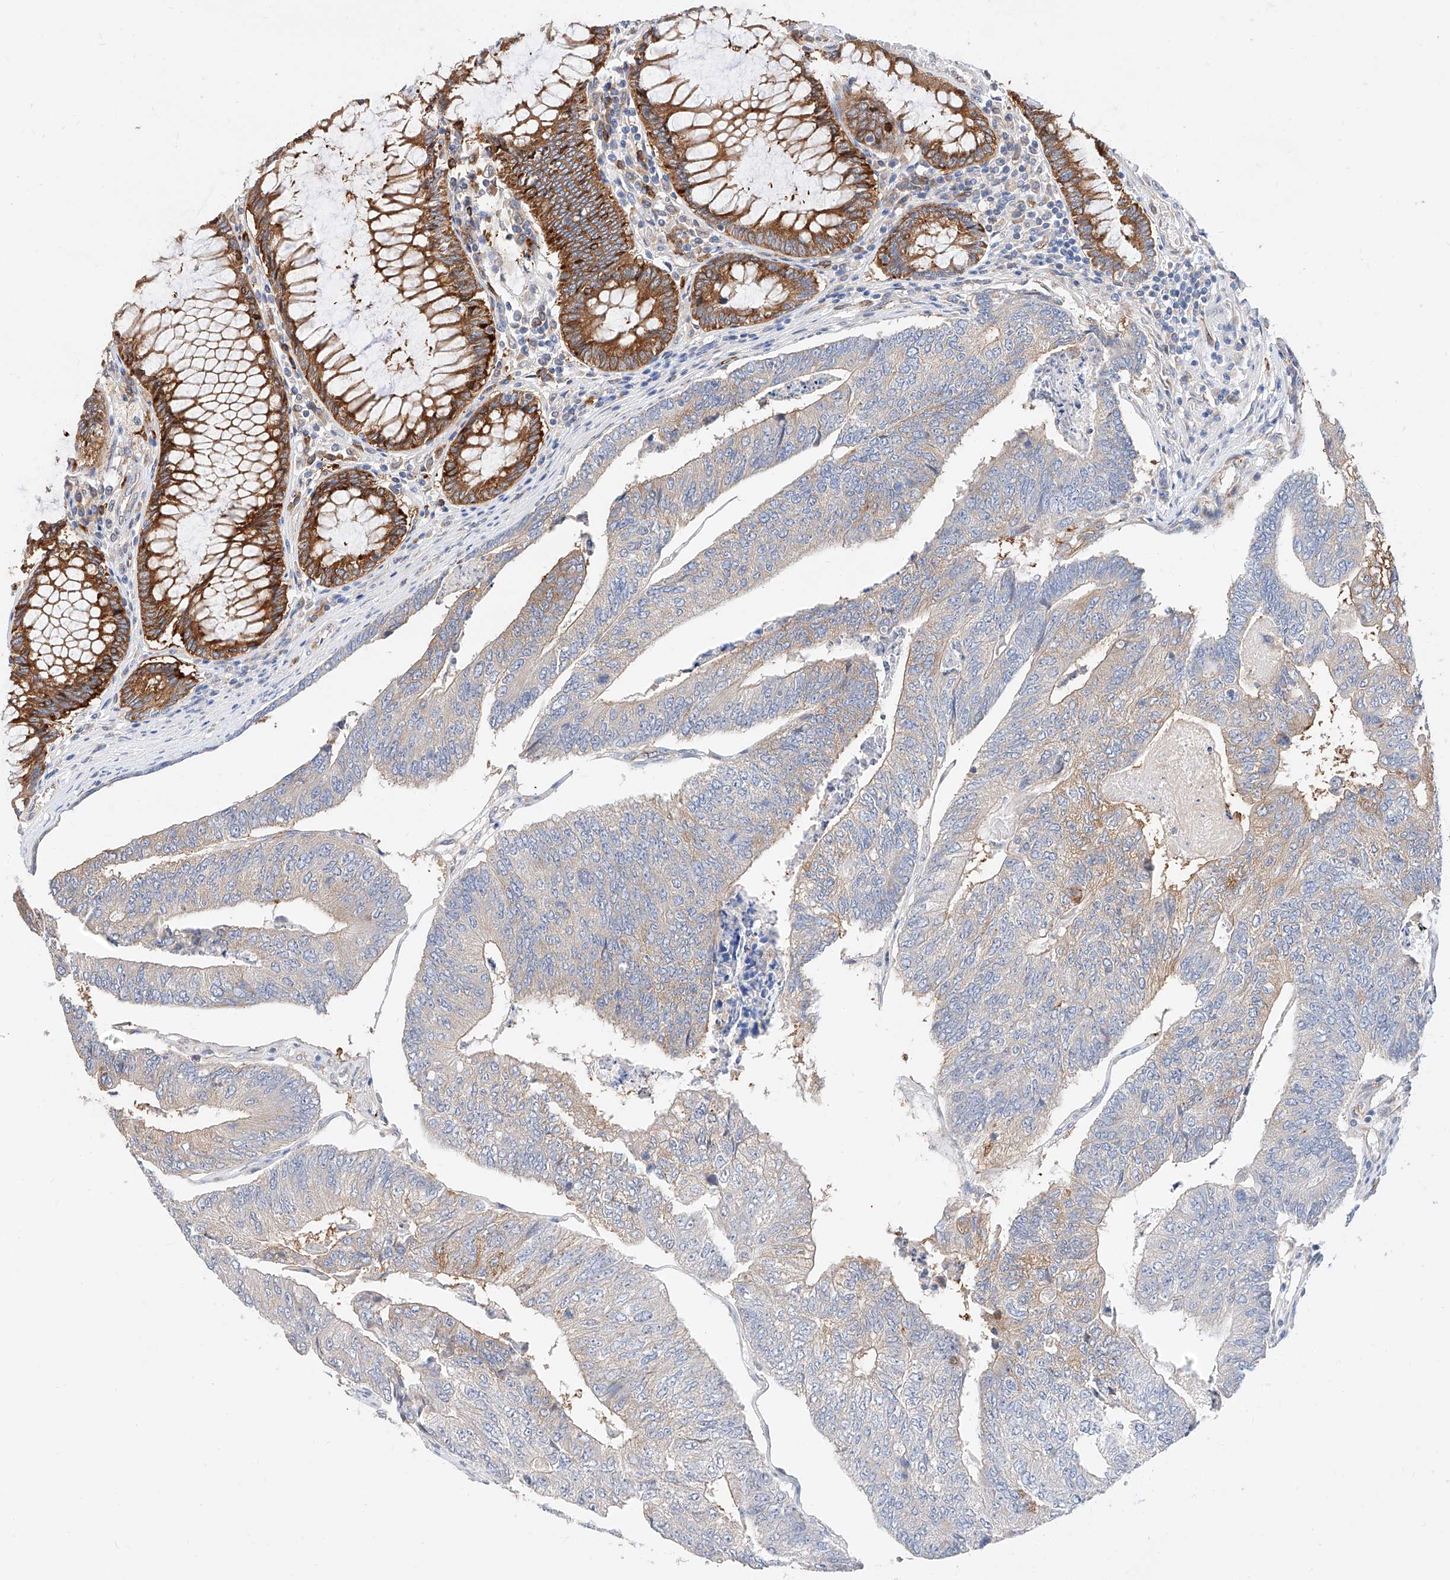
{"staining": {"intensity": "moderate", "quantity": "<25%", "location": "cytoplasmic/membranous"}, "tissue": "colorectal cancer", "cell_type": "Tumor cells", "image_type": "cancer", "snomed": [{"axis": "morphology", "description": "Adenocarcinoma, NOS"}, {"axis": "topography", "description": "Colon"}], "caption": "A brown stain highlights moderate cytoplasmic/membranous positivity of a protein in adenocarcinoma (colorectal) tumor cells. (DAB = brown stain, brightfield microscopy at high magnification).", "gene": "GLMN", "patient": {"sex": "female", "age": 67}}